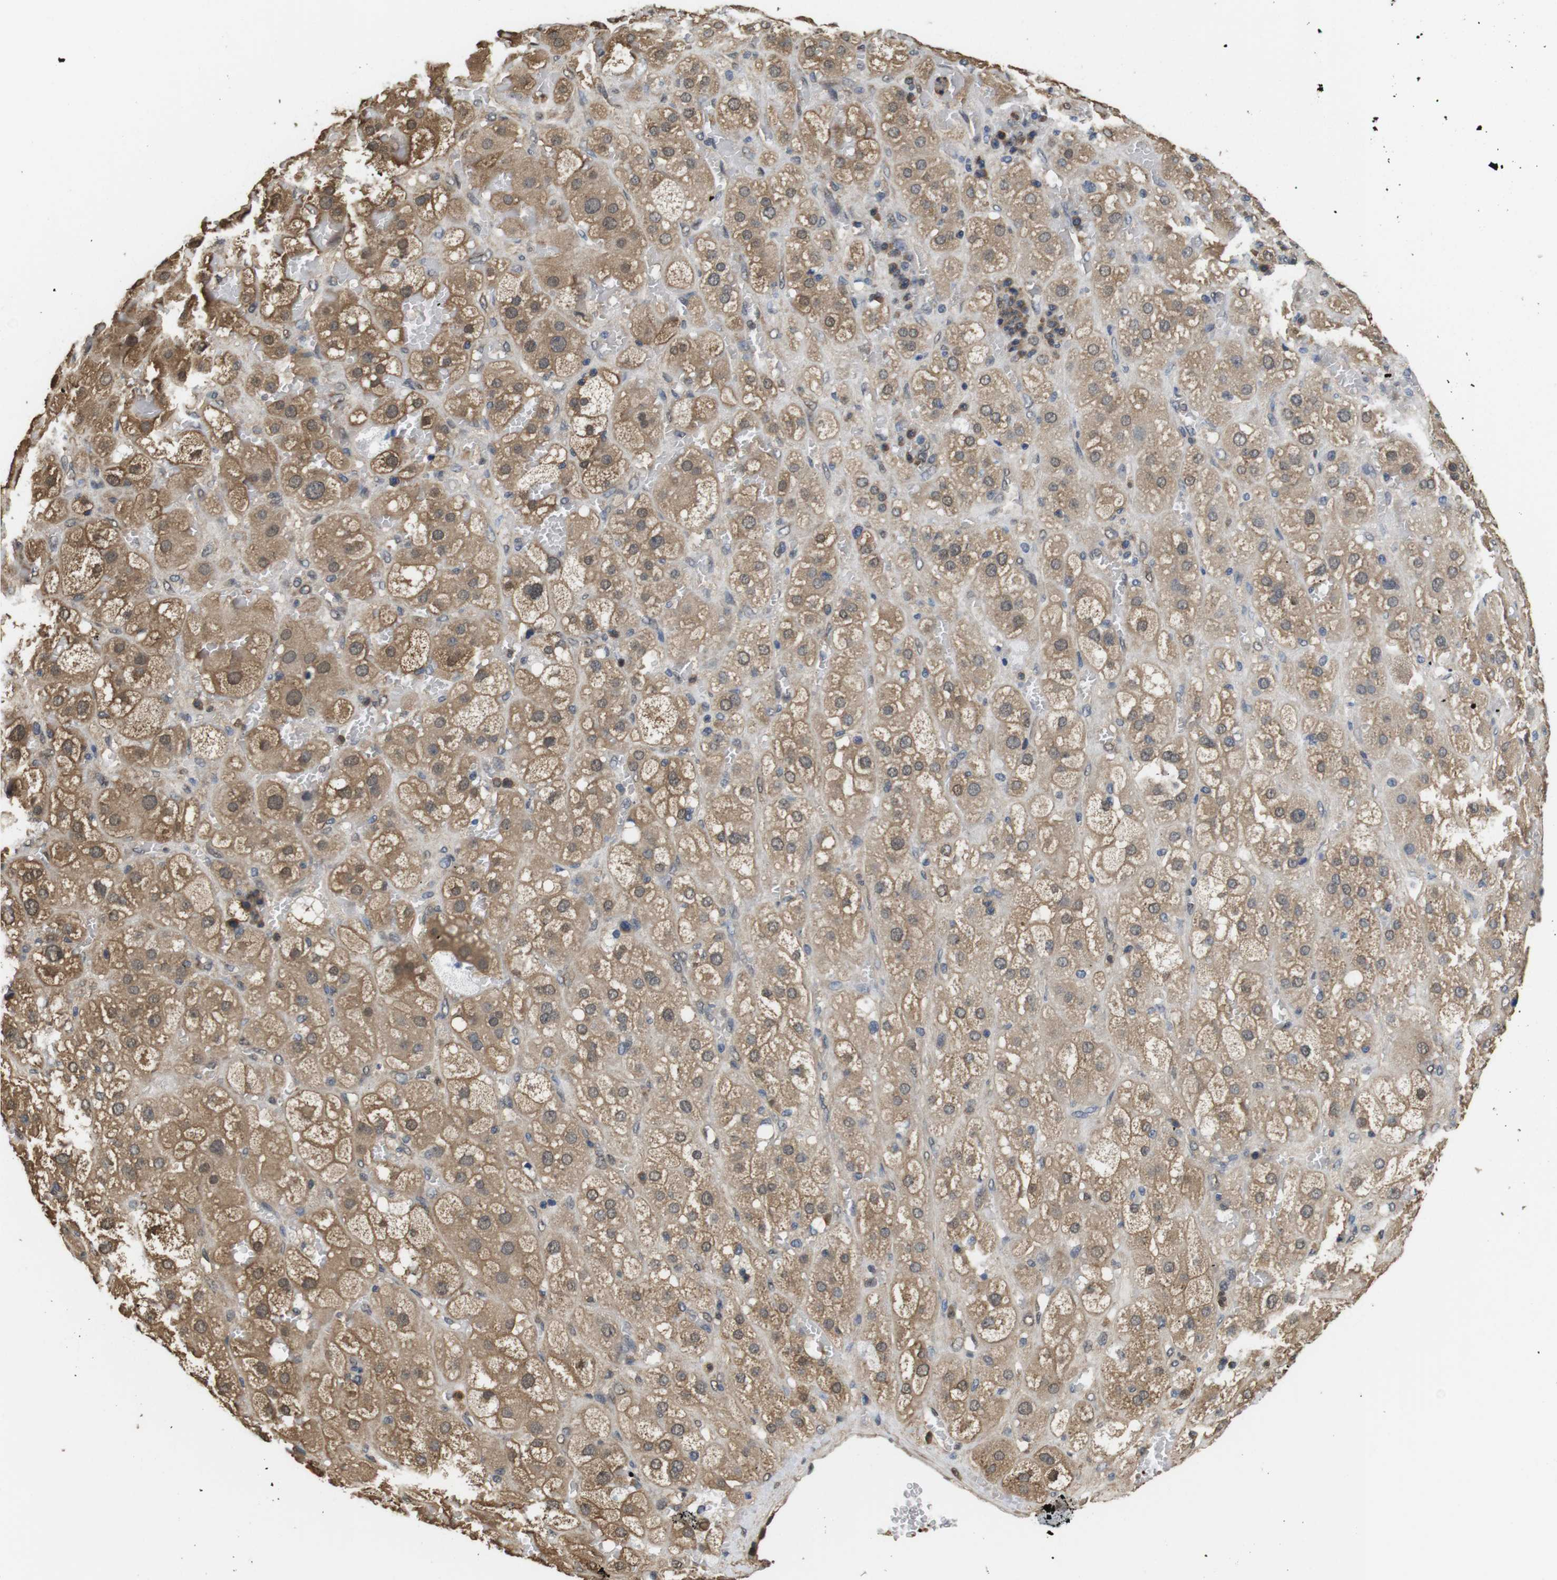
{"staining": {"intensity": "moderate", "quantity": ">75%", "location": "cytoplasmic/membranous"}, "tissue": "adrenal gland", "cell_type": "Glandular cells", "image_type": "normal", "snomed": [{"axis": "morphology", "description": "Normal tissue, NOS"}, {"axis": "topography", "description": "Adrenal gland"}], "caption": "Immunohistochemistry micrograph of unremarkable adrenal gland: adrenal gland stained using immunohistochemistry (IHC) displays medium levels of moderate protein expression localized specifically in the cytoplasmic/membranous of glandular cells, appearing as a cytoplasmic/membranous brown color.", "gene": "LDHA", "patient": {"sex": "female", "age": 47}}